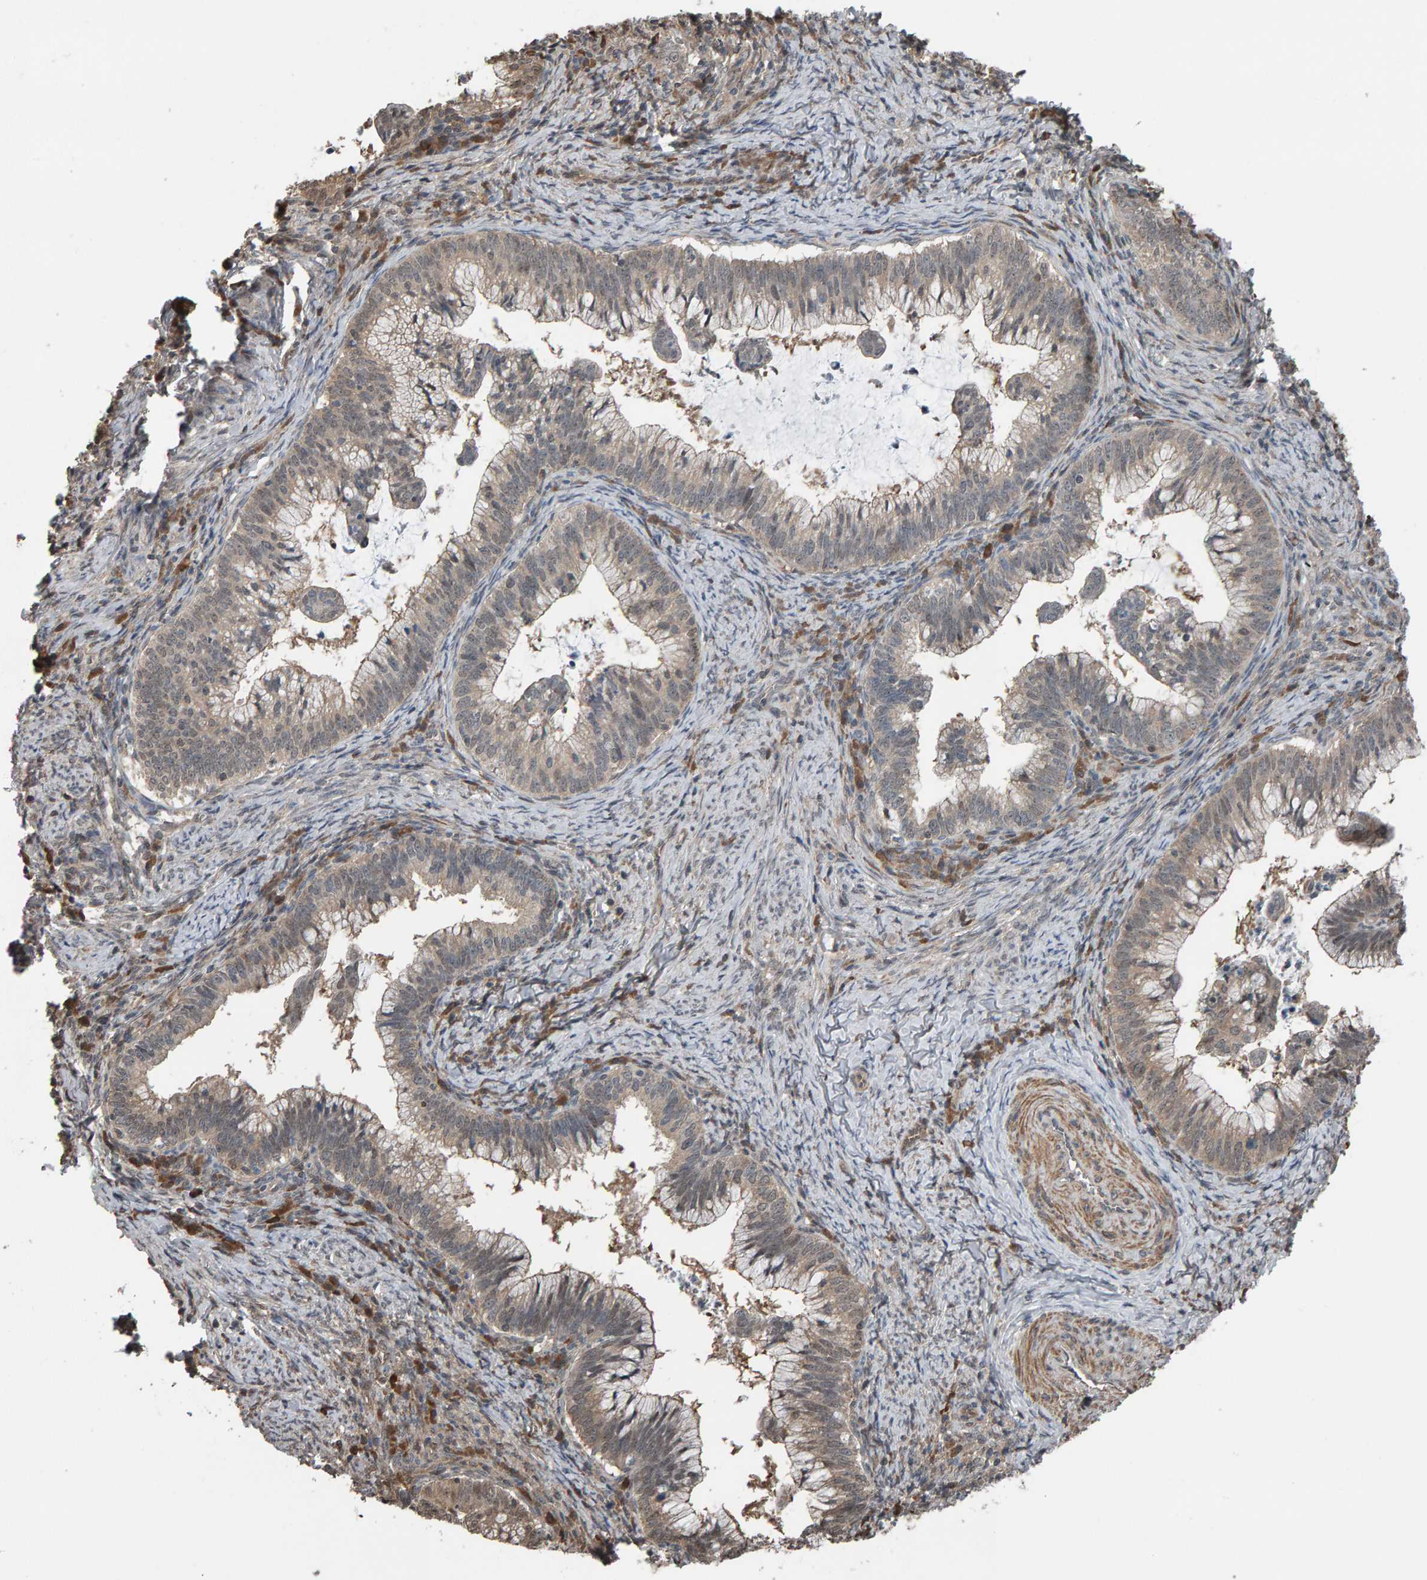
{"staining": {"intensity": "weak", "quantity": ">75%", "location": "cytoplasmic/membranous"}, "tissue": "cervical cancer", "cell_type": "Tumor cells", "image_type": "cancer", "snomed": [{"axis": "morphology", "description": "Adenocarcinoma, NOS"}, {"axis": "topography", "description": "Cervix"}], "caption": "The micrograph reveals staining of adenocarcinoma (cervical), revealing weak cytoplasmic/membranous protein expression (brown color) within tumor cells. (DAB IHC with brightfield microscopy, high magnification).", "gene": "COASY", "patient": {"sex": "female", "age": 36}}